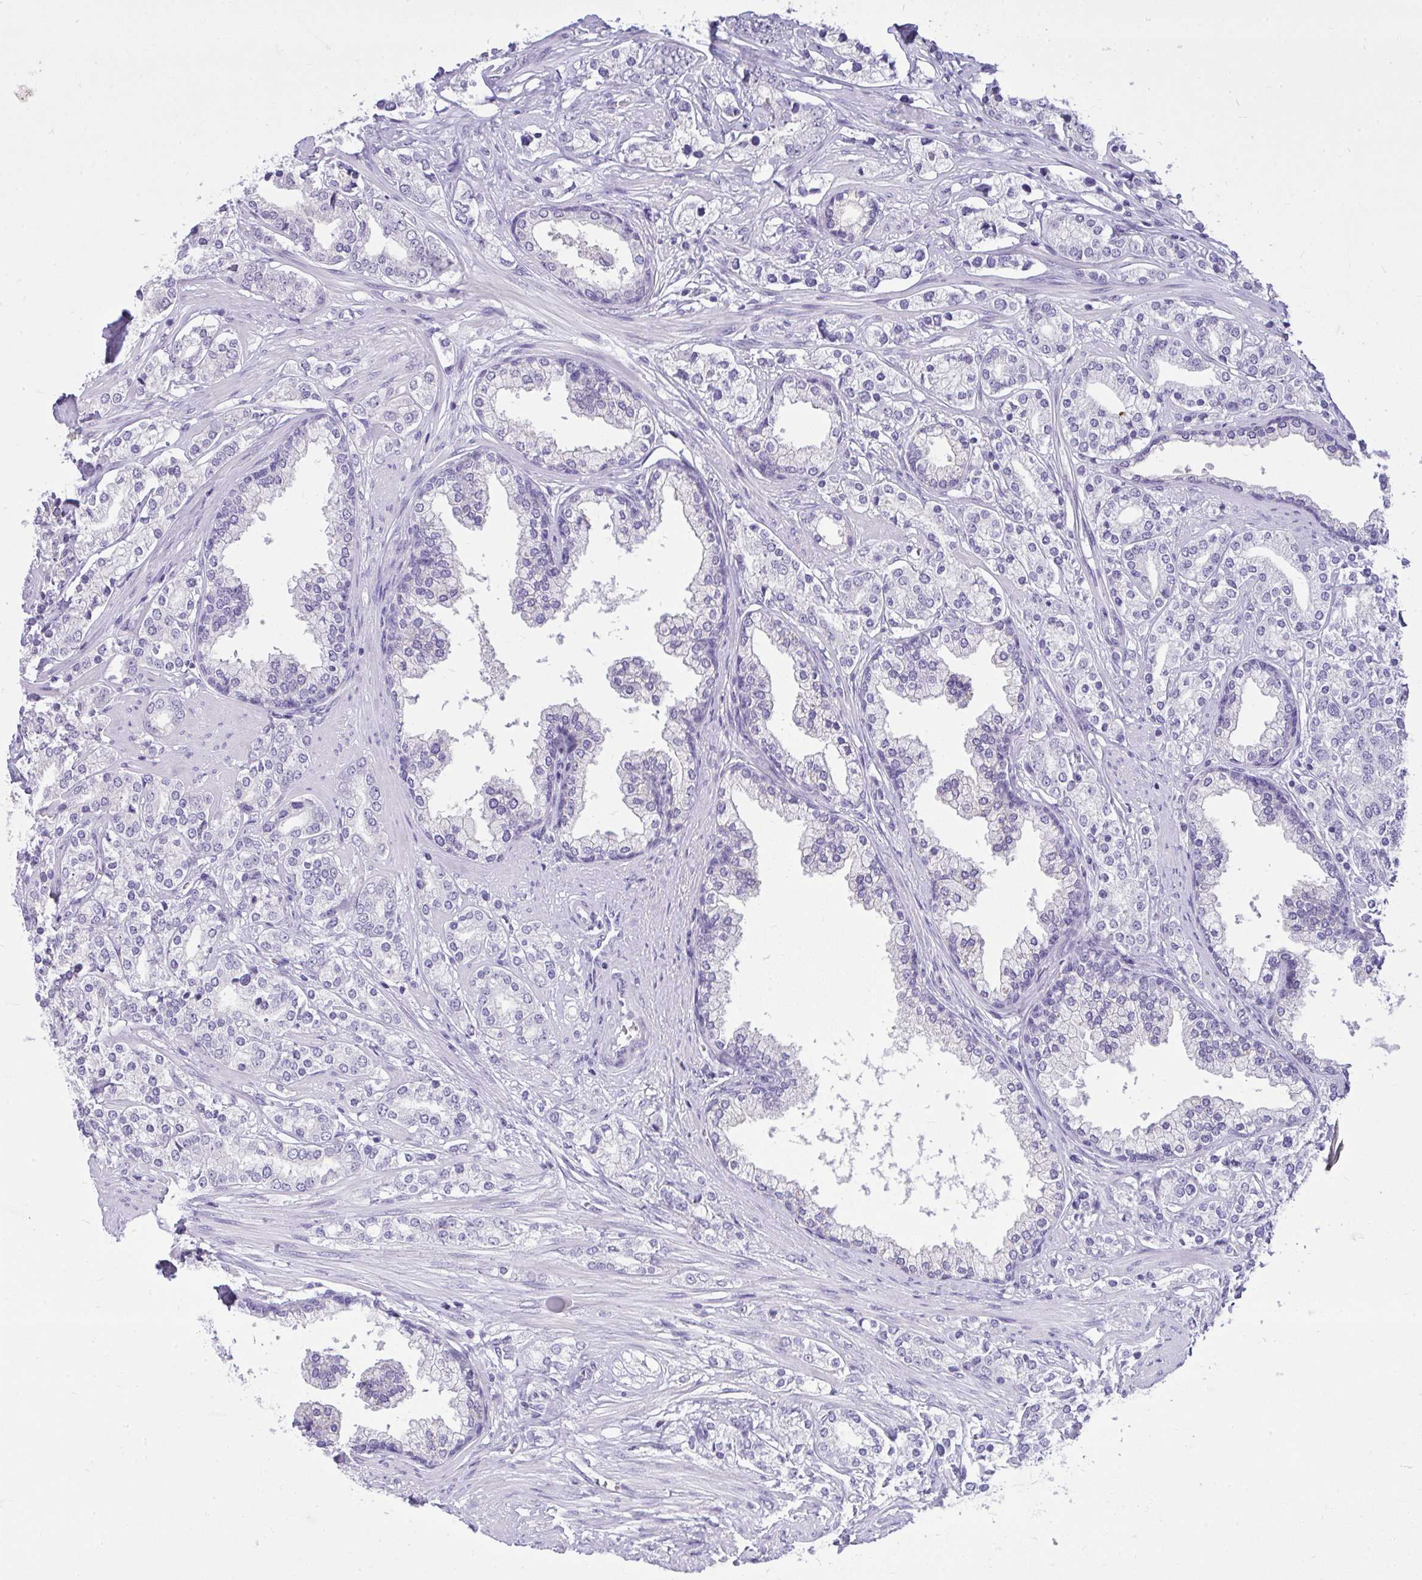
{"staining": {"intensity": "negative", "quantity": "none", "location": "none"}, "tissue": "prostate cancer", "cell_type": "Tumor cells", "image_type": "cancer", "snomed": [{"axis": "morphology", "description": "Adenocarcinoma, High grade"}, {"axis": "topography", "description": "Prostate"}], "caption": "Adenocarcinoma (high-grade) (prostate) stained for a protein using immunohistochemistry exhibits no staining tumor cells.", "gene": "PRM2", "patient": {"sex": "male", "age": 58}}